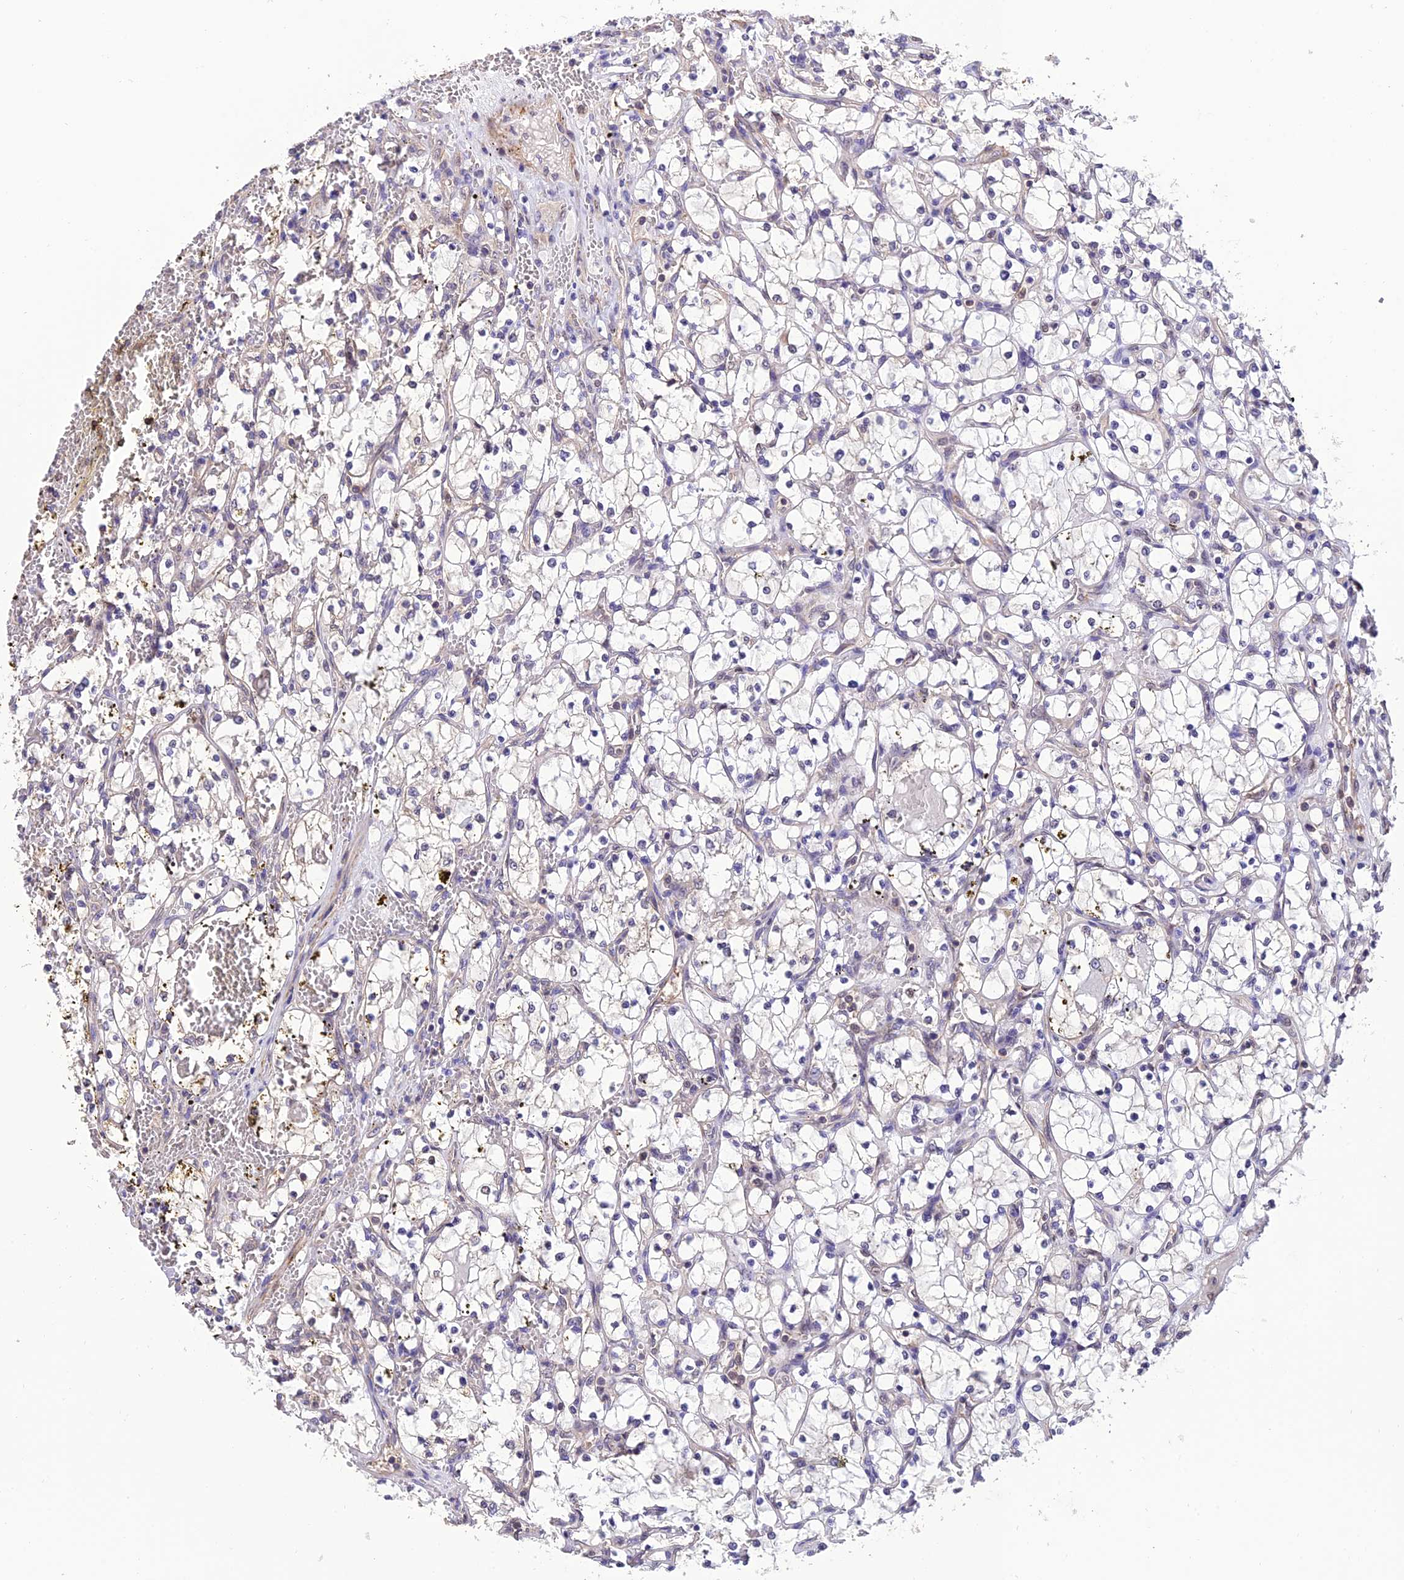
{"staining": {"intensity": "negative", "quantity": "none", "location": "none"}, "tissue": "renal cancer", "cell_type": "Tumor cells", "image_type": "cancer", "snomed": [{"axis": "morphology", "description": "Adenocarcinoma, NOS"}, {"axis": "topography", "description": "Kidney"}], "caption": "The immunohistochemistry image has no significant positivity in tumor cells of adenocarcinoma (renal) tissue. The staining was performed using DAB (3,3'-diaminobenzidine) to visualize the protein expression in brown, while the nuclei were stained in blue with hematoxylin (Magnification: 20x).", "gene": "PSMB3", "patient": {"sex": "female", "age": 69}}